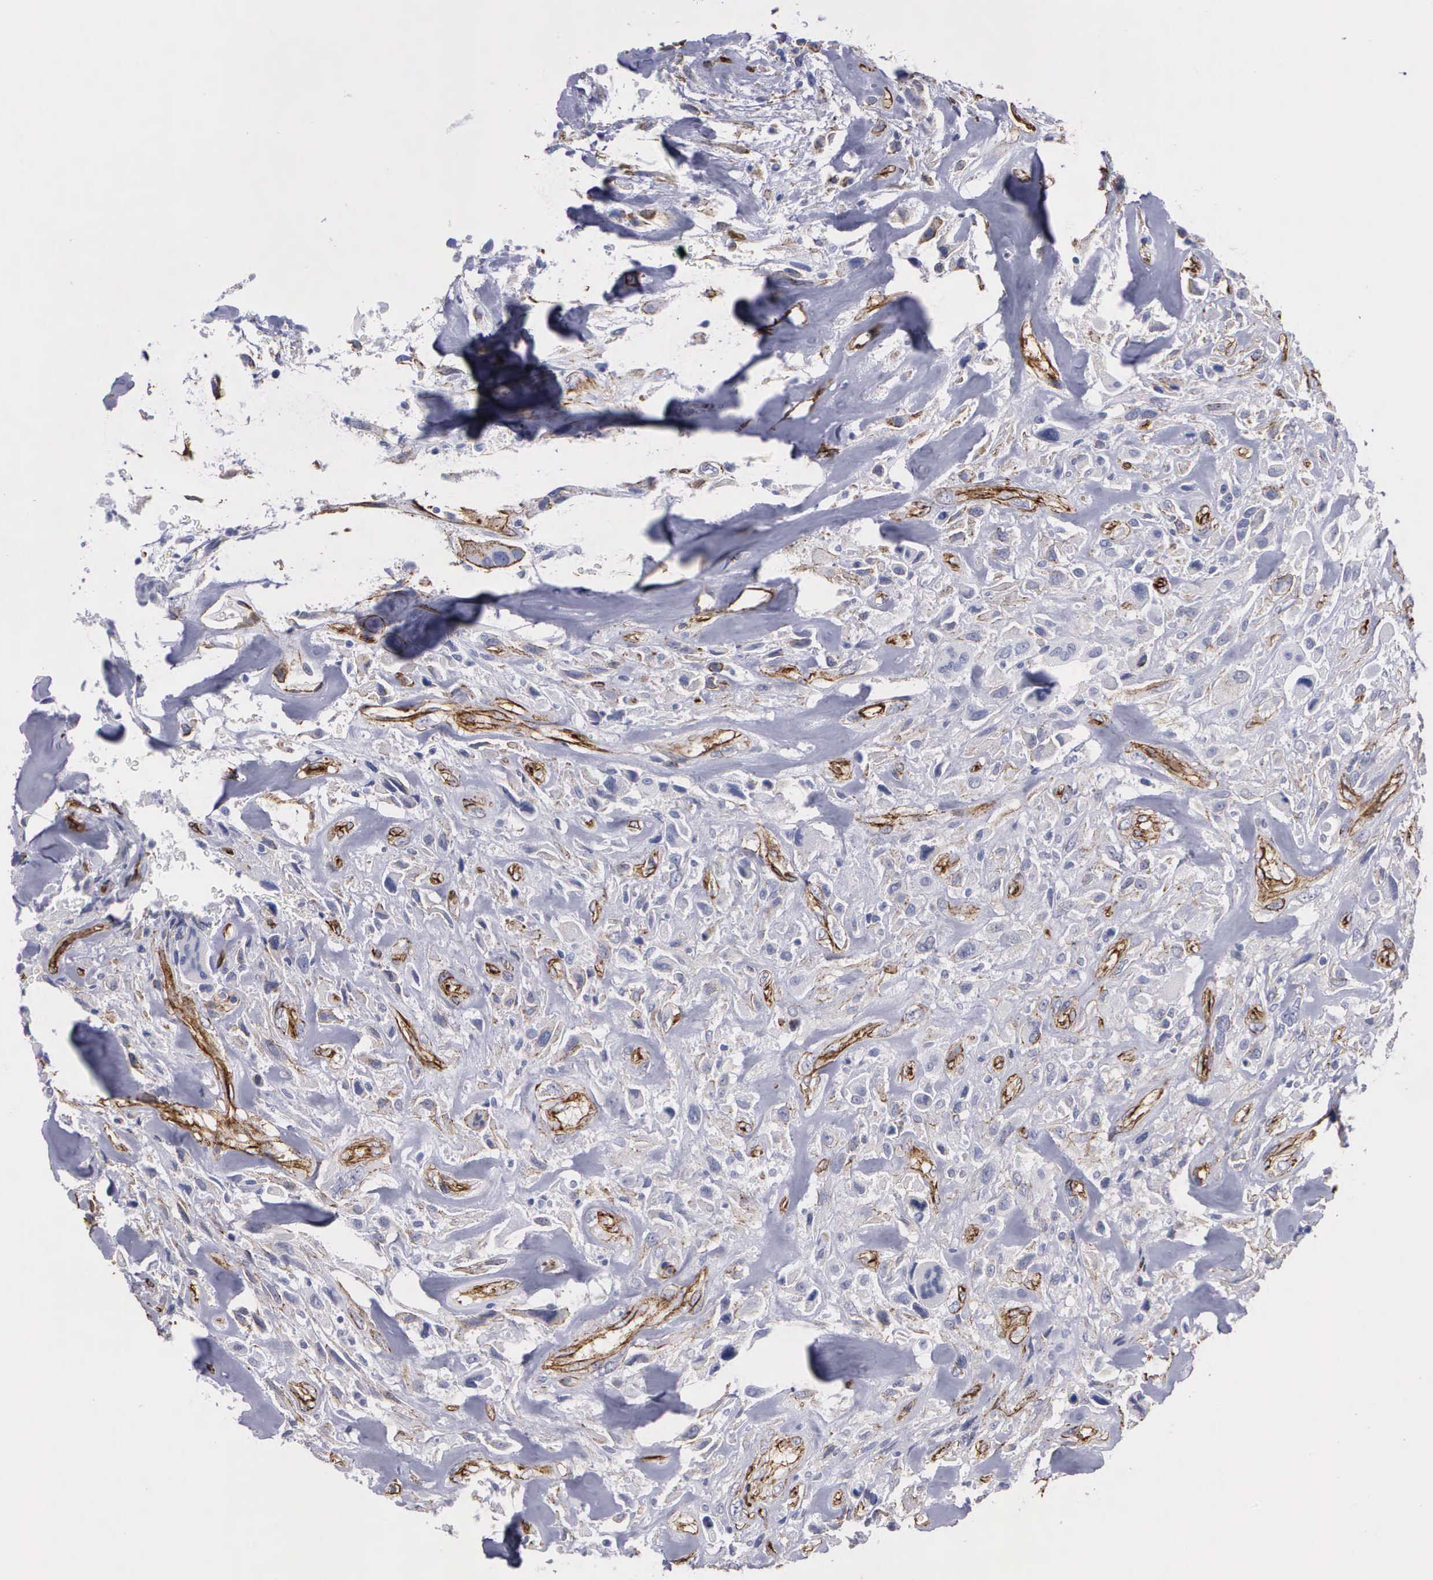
{"staining": {"intensity": "negative", "quantity": "none", "location": "none"}, "tissue": "breast cancer", "cell_type": "Tumor cells", "image_type": "cancer", "snomed": [{"axis": "morphology", "description": "Neoplasm, malignant, NOS"}, {"axis": "topography", "description": "Breast"}], "caption": "Human breast cancer stained for a protein using IHC demonstrates no positivity in tumor cells.", "gene": "MAGEB10", "patient": {"sex": "female", "age": 50}}